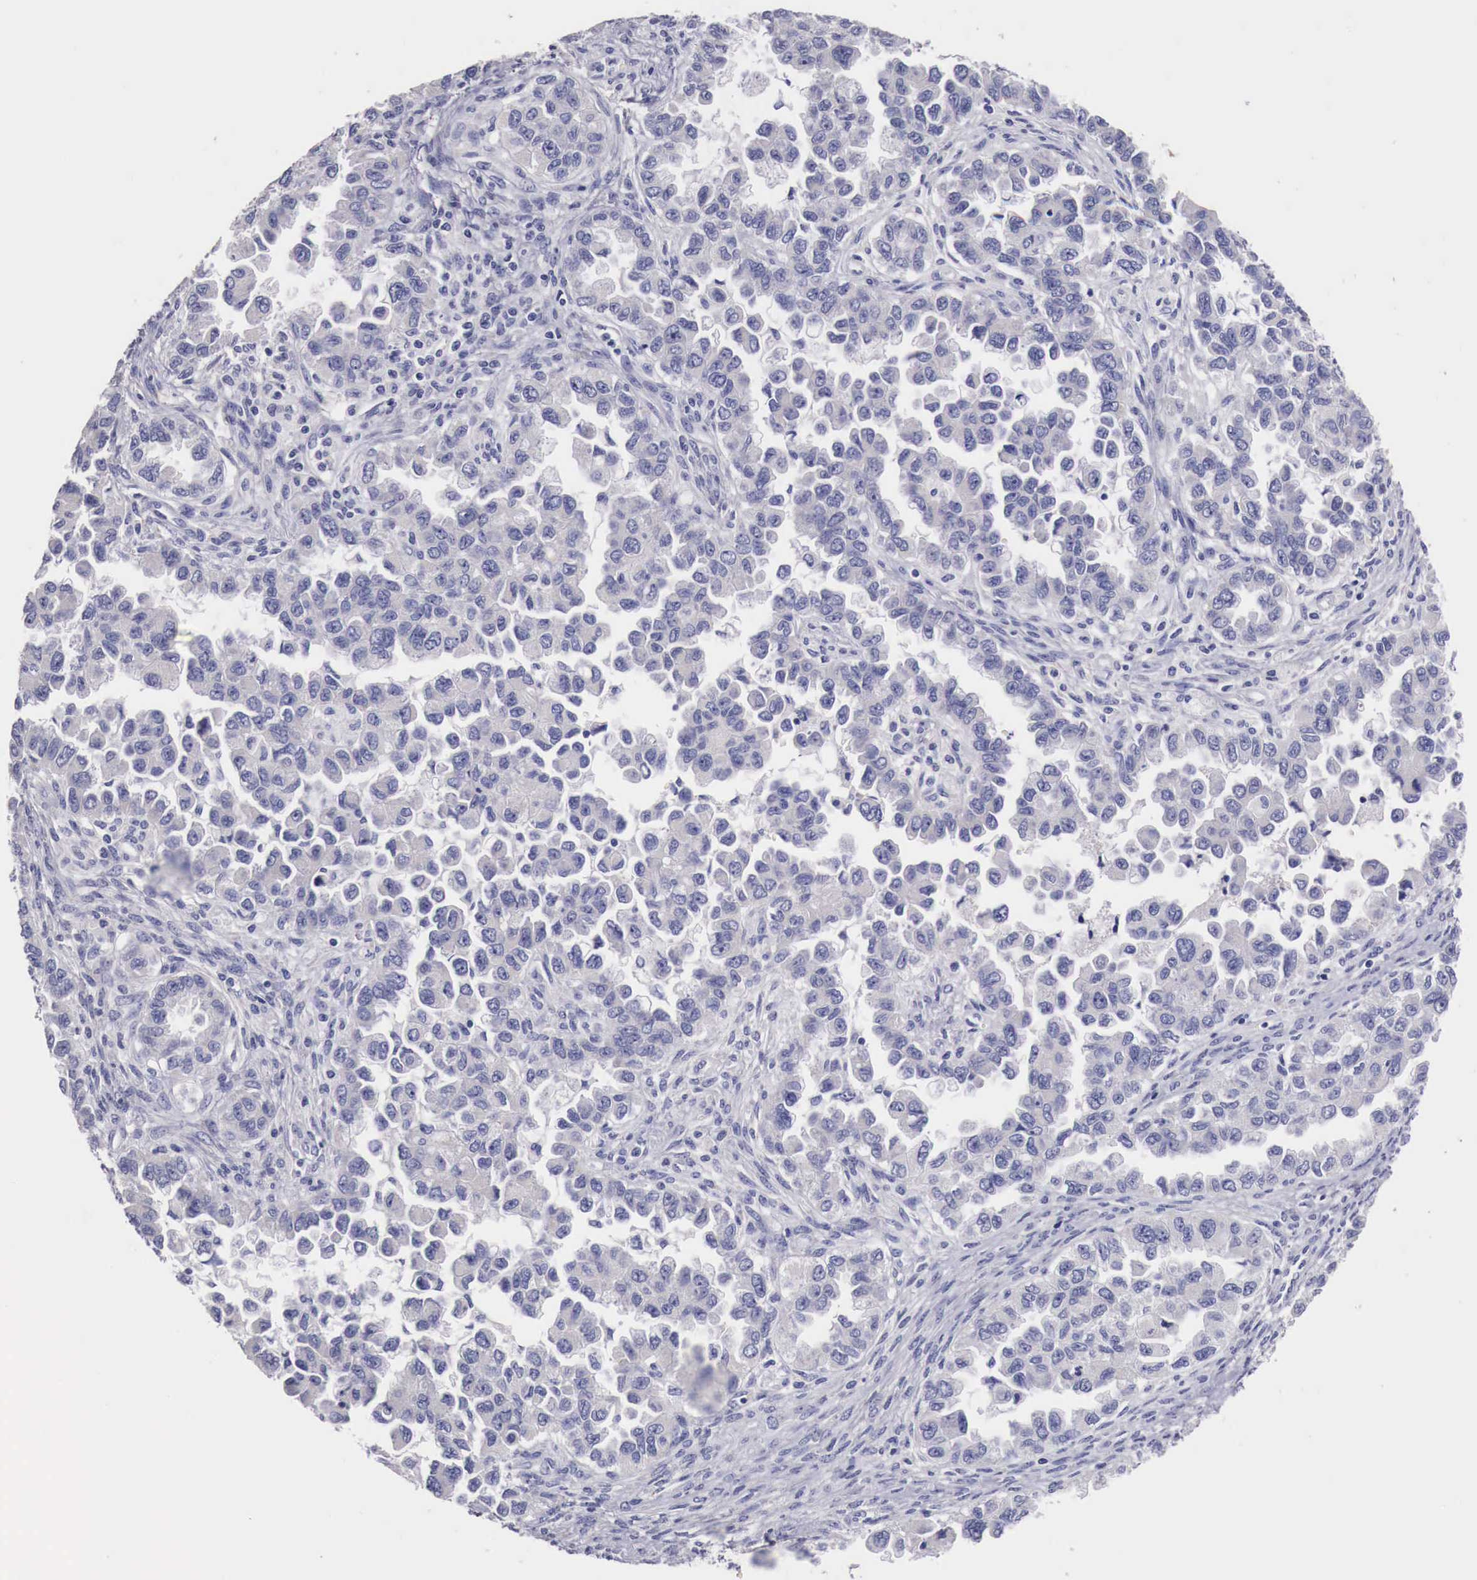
{"staining": {"intensity": "negative", "quantity": "none", "location": "none"}, "tissue": "ovarian cancer", "cell_type": "Tumor cells", "image_type": "cancer", "snomed": [{"axis": "morphology", "description": "Cystadenocarcinoma, serous, NOS"}, {"axis": "topography", "description": "Ovary"}], "caption": "An image of human serous cystadenocarcinoma (ovarian) is negative for staining in tumor cells.", "gene": "NREP", "patient": {"sex": "female", "age": 84}}